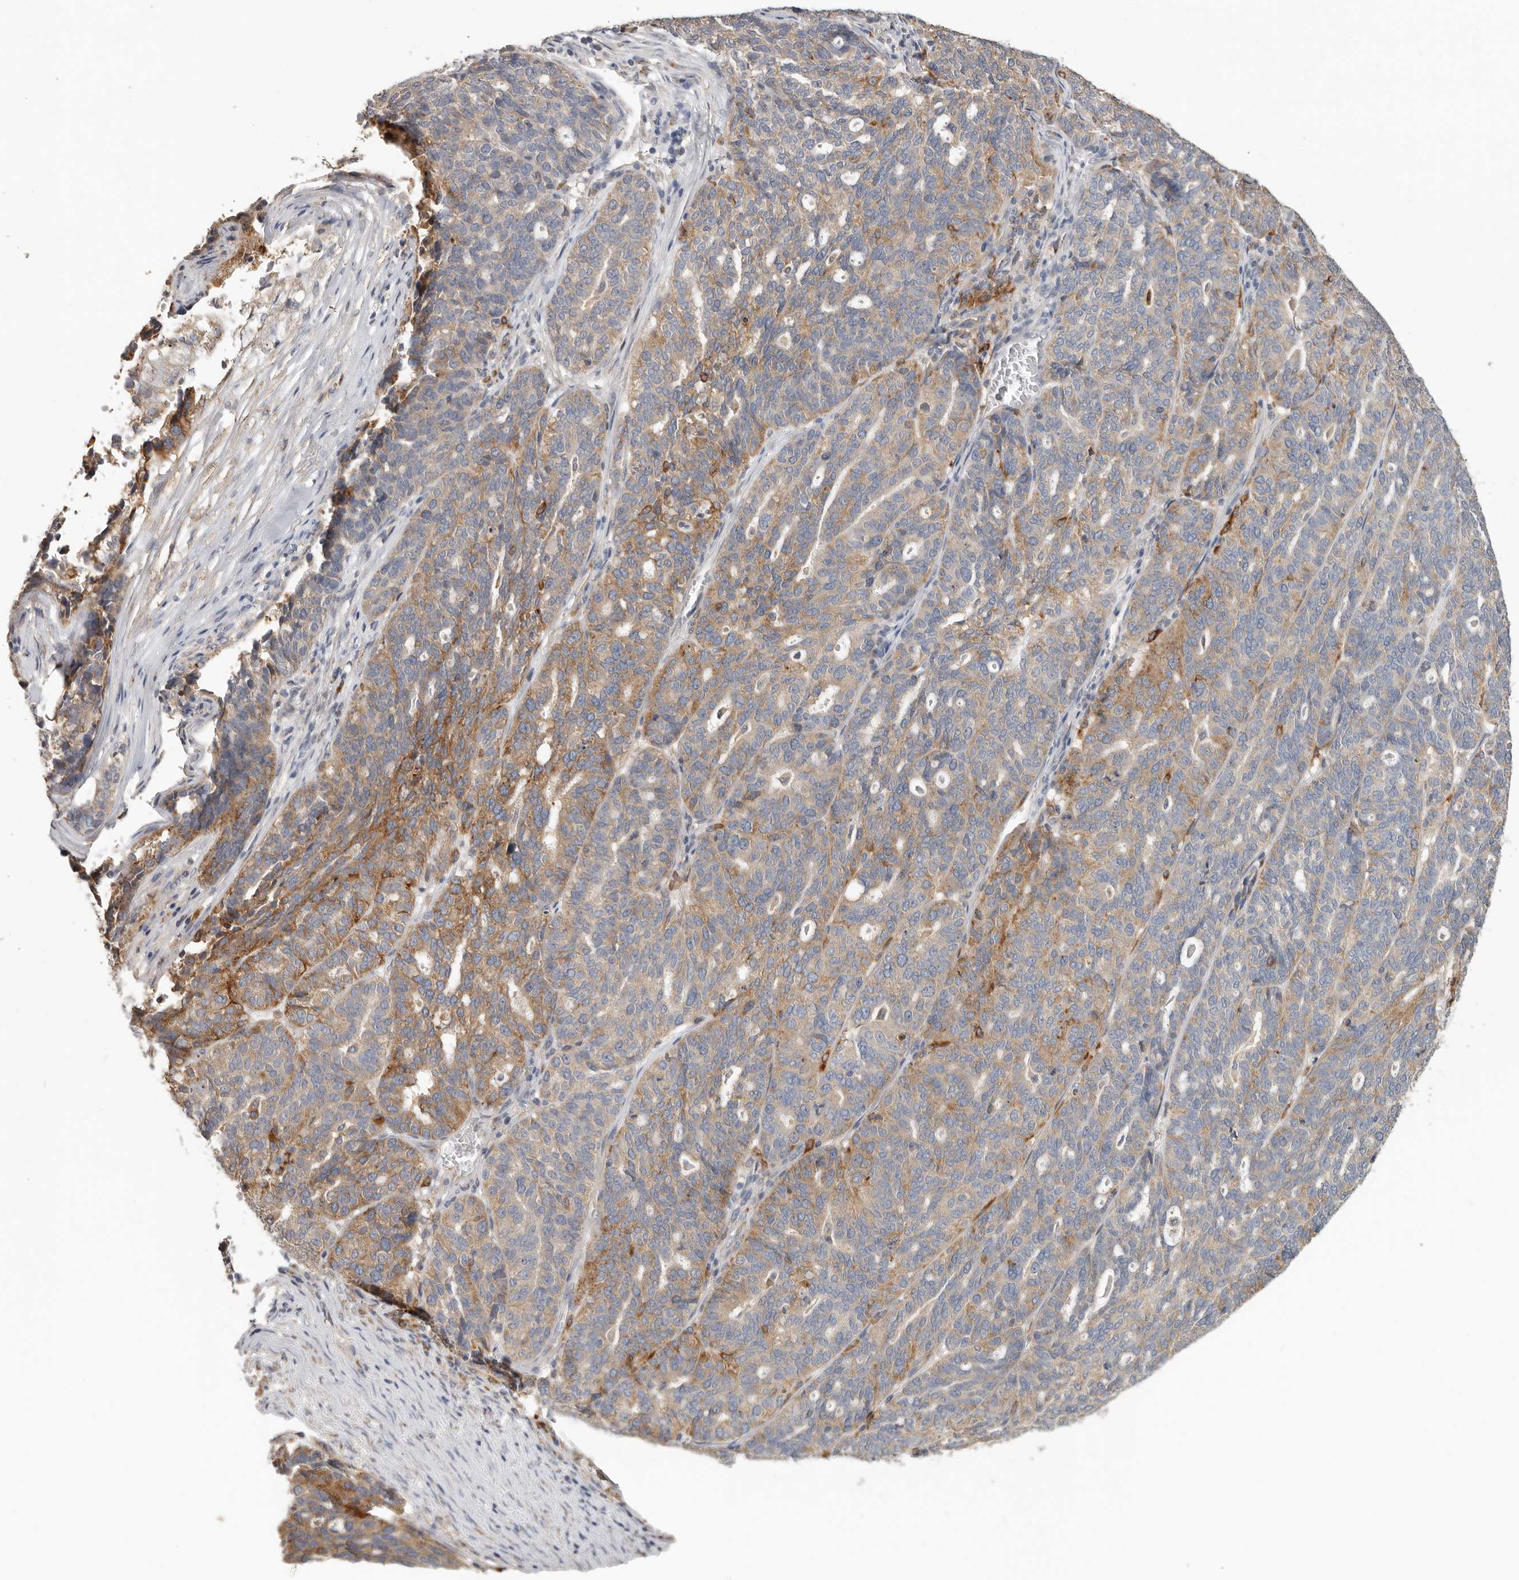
{"staining": {"intensity": "moderate", "quantity": "25%-75%", "location": "cytoplasmic/membranous"}, "tissue": "ovarian cancer", "cell_type": "Tumor cells", "image_type": "cancer", "snomed": [{"axis": "morphology", "description": "Cystadenocarcinoma, serous, NOS"}, {"axis": "topography", "description": "Ovary"}], "caption": "An IHC photomicrograph of tumor tissue is shown. Protein staining in brown highlights moderate cytoplasmic/membranous positivity in serous cystadenocarcinoma (ovarian) within tumor cells. (DAB = brown stain, brightfield microscopy at high magnification).", "gene": "TFRC", "patient": {"sex": "female", "age": 59}}